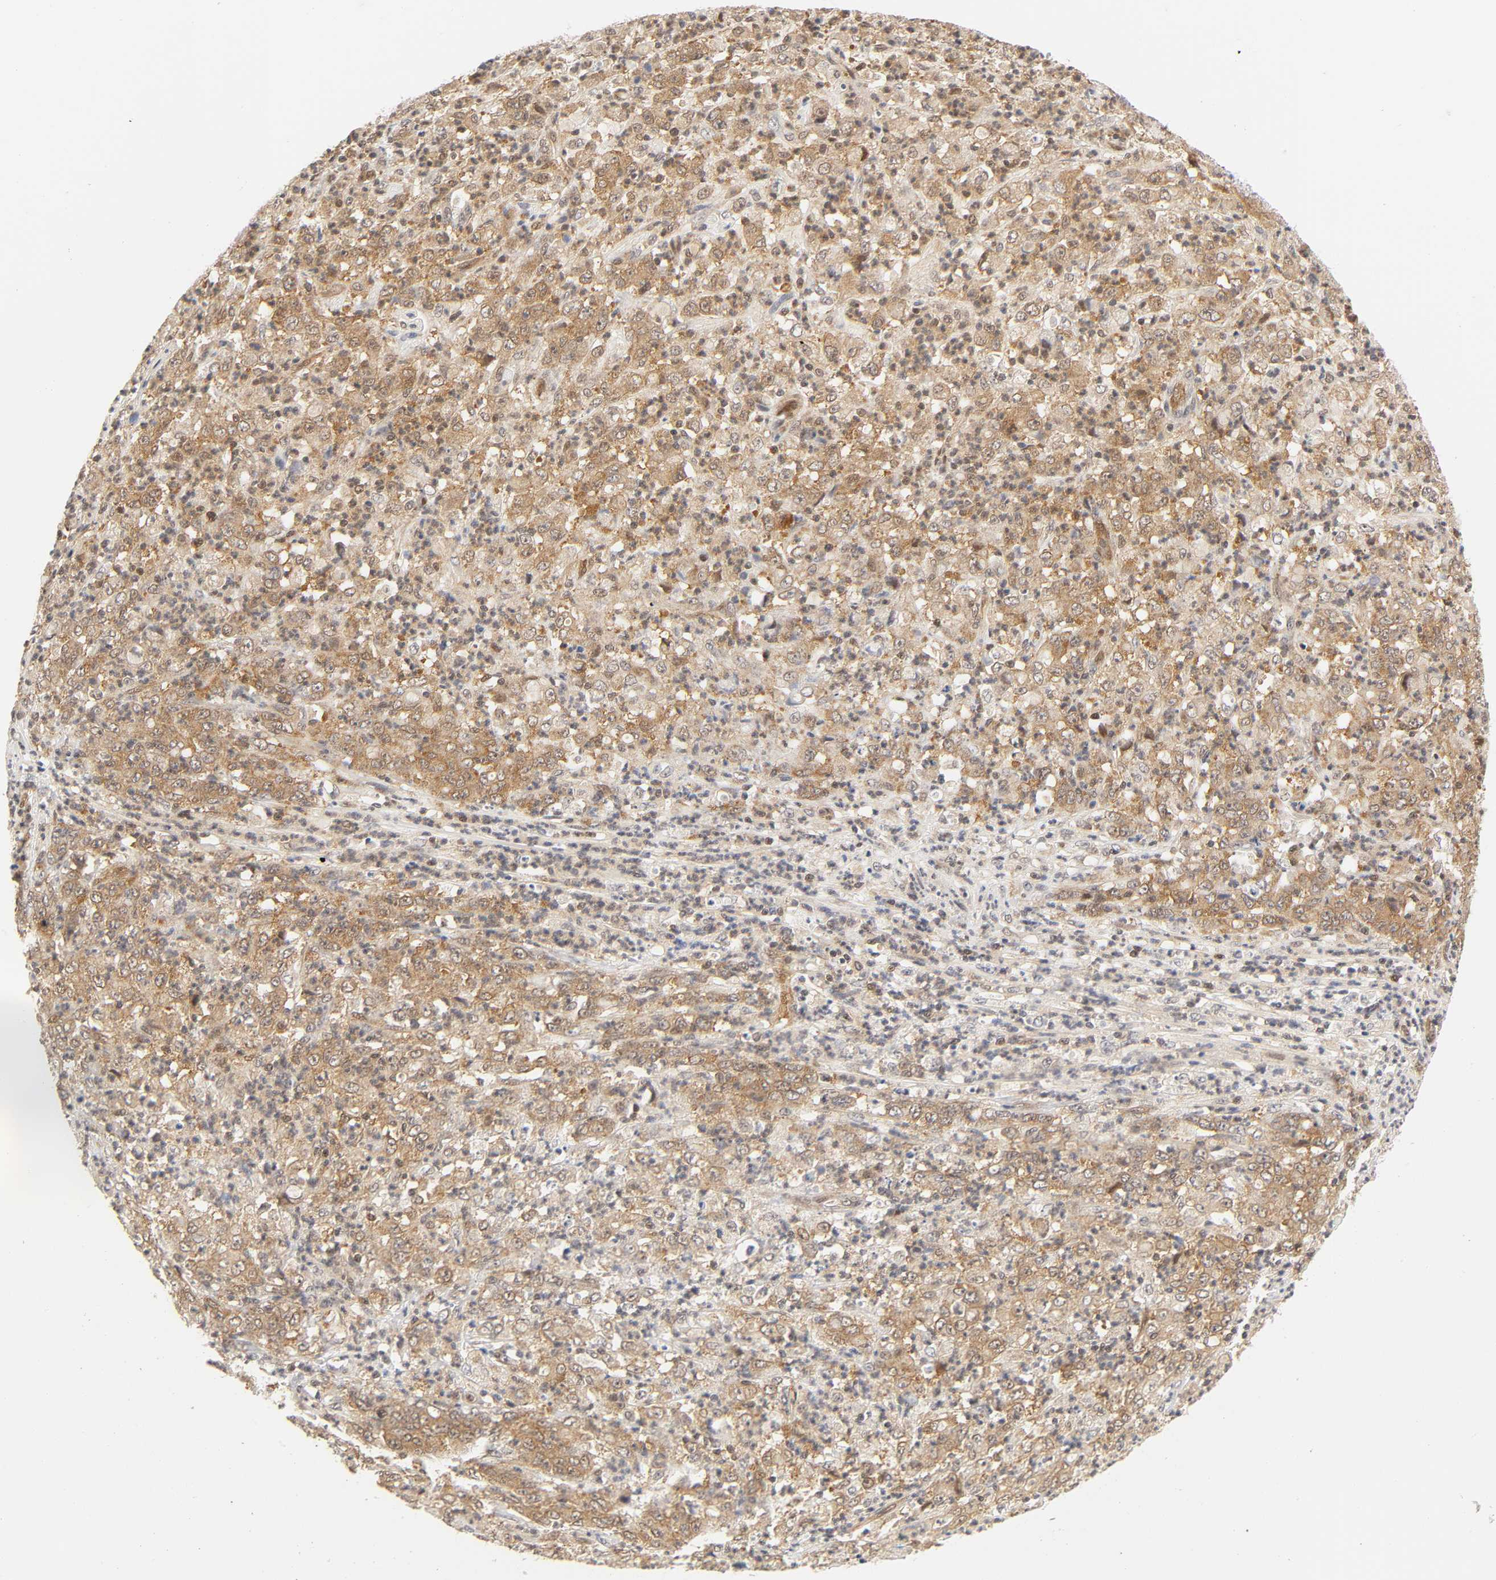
{"staining": {"intensity": "weak", "quantity": ">75%", "location": "cytoplasmic/membranous,nuclear"}, "tissue": "stomach cancer", "cell_type": "Tumor cells", "image_type": "cancer", "snomed": [{"axis": "morphology", "description": "Adenocarcinoma, NOS"}, {"axis": "topography", "description": "Stomach, lower"}], "caption": "The image displays staining of stomach adenocarcinoma, revealing weak cytoplasmic/membranous and nuclear protein staining (brown color) within tumor cells.", "gene": "CDC37", "patient": {"sex": "female", "age": 71}}